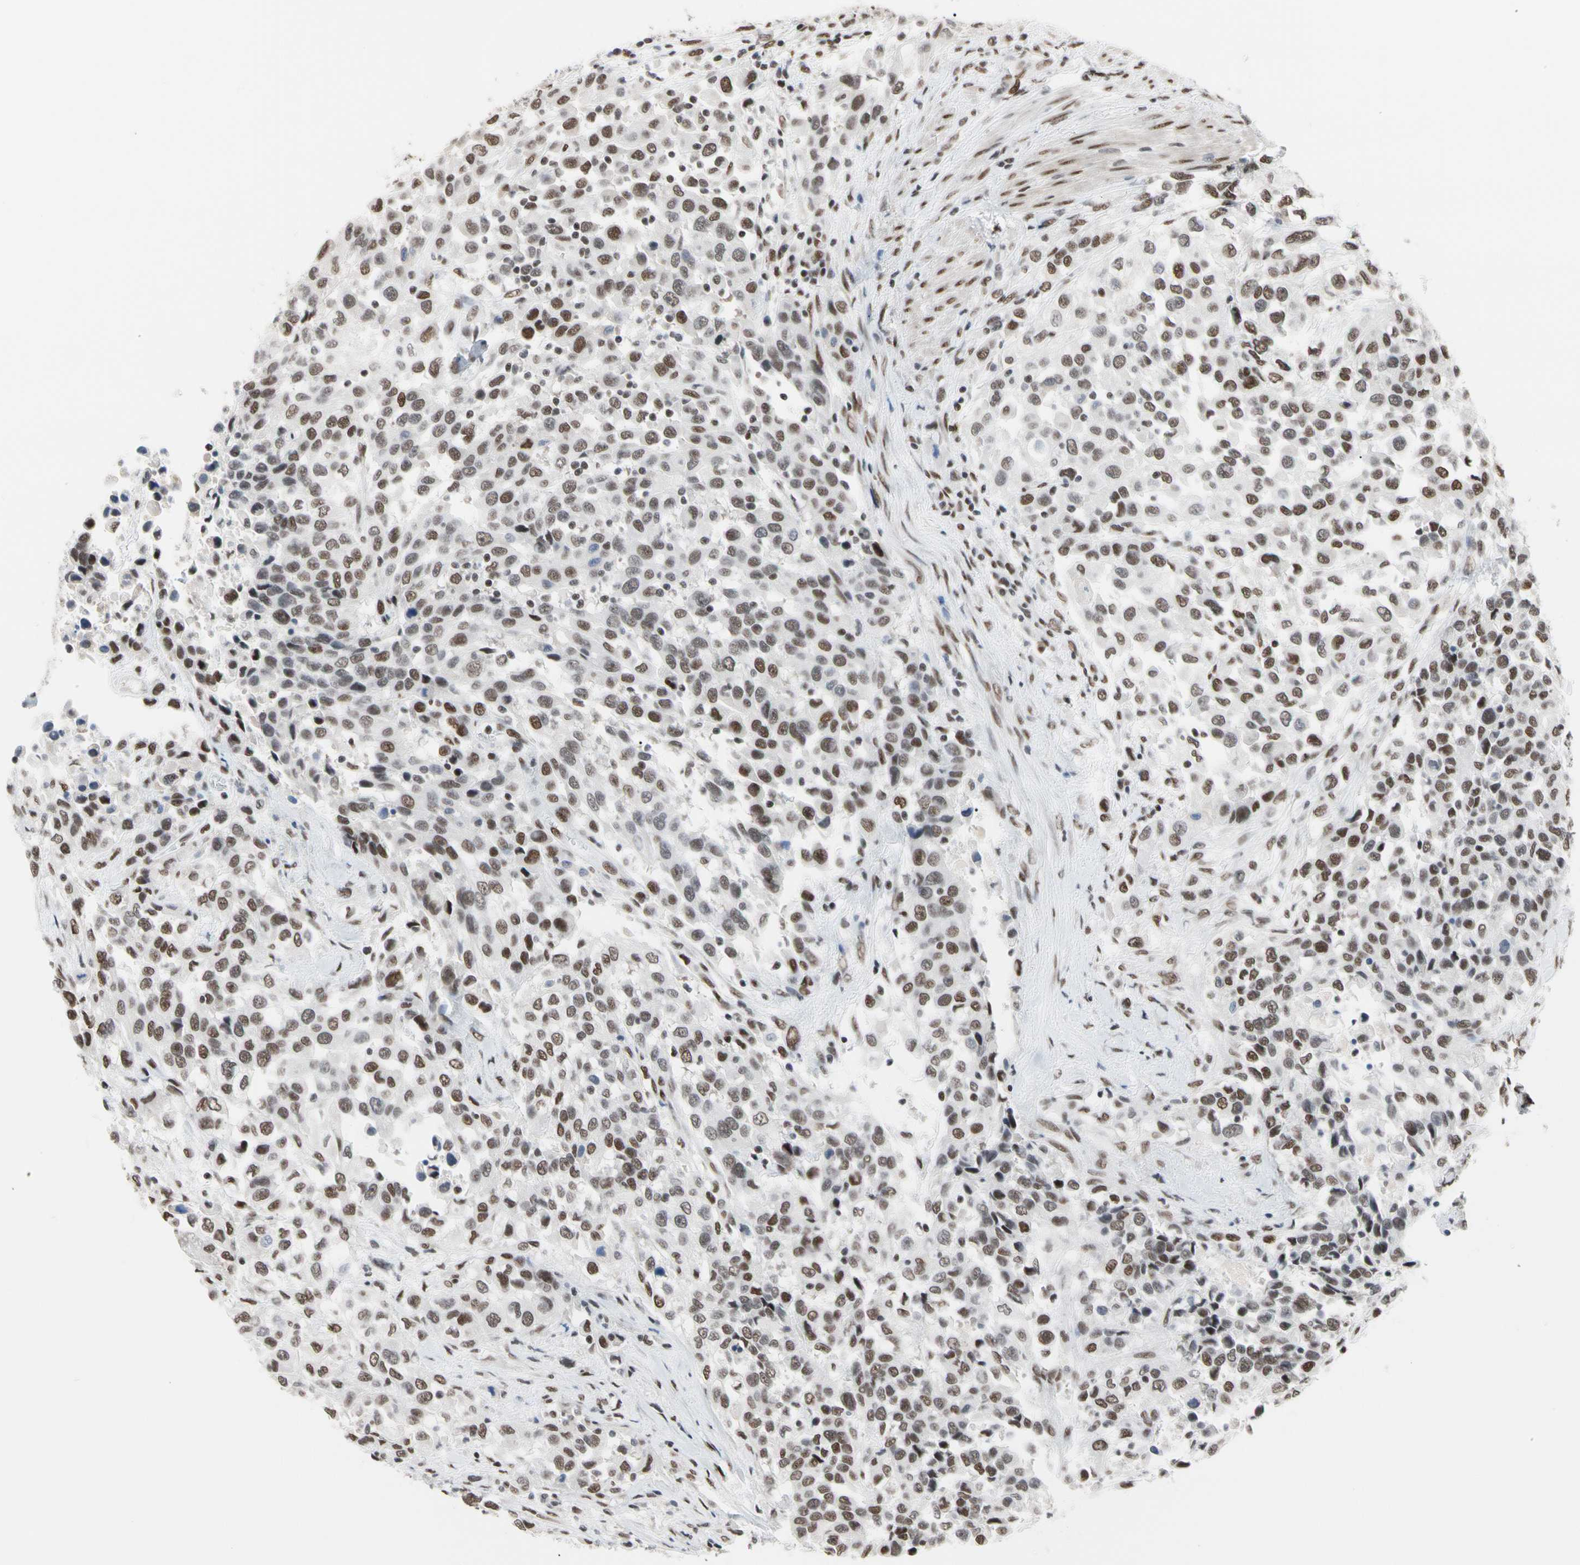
{"staining": {"intensity": "moderate", "quantity": ">75%", "location": "nuclear"}, "tissue": "urothelial cancer", "cell_type": "Tumor cells", "image_type": "cancer", "snomed": [{"axis": "morphology", "description": "Urothelial carcinoma, High grade"}, {"axis": "topography", "description": "Urinary bladder"}], "caption": "Human high-grade urothelial carcinoma stained with a protein marker exhibits moderate staining in tumor cells.", "gene": "FAM98B", "patient": {"sex": "female", "age": 80}}